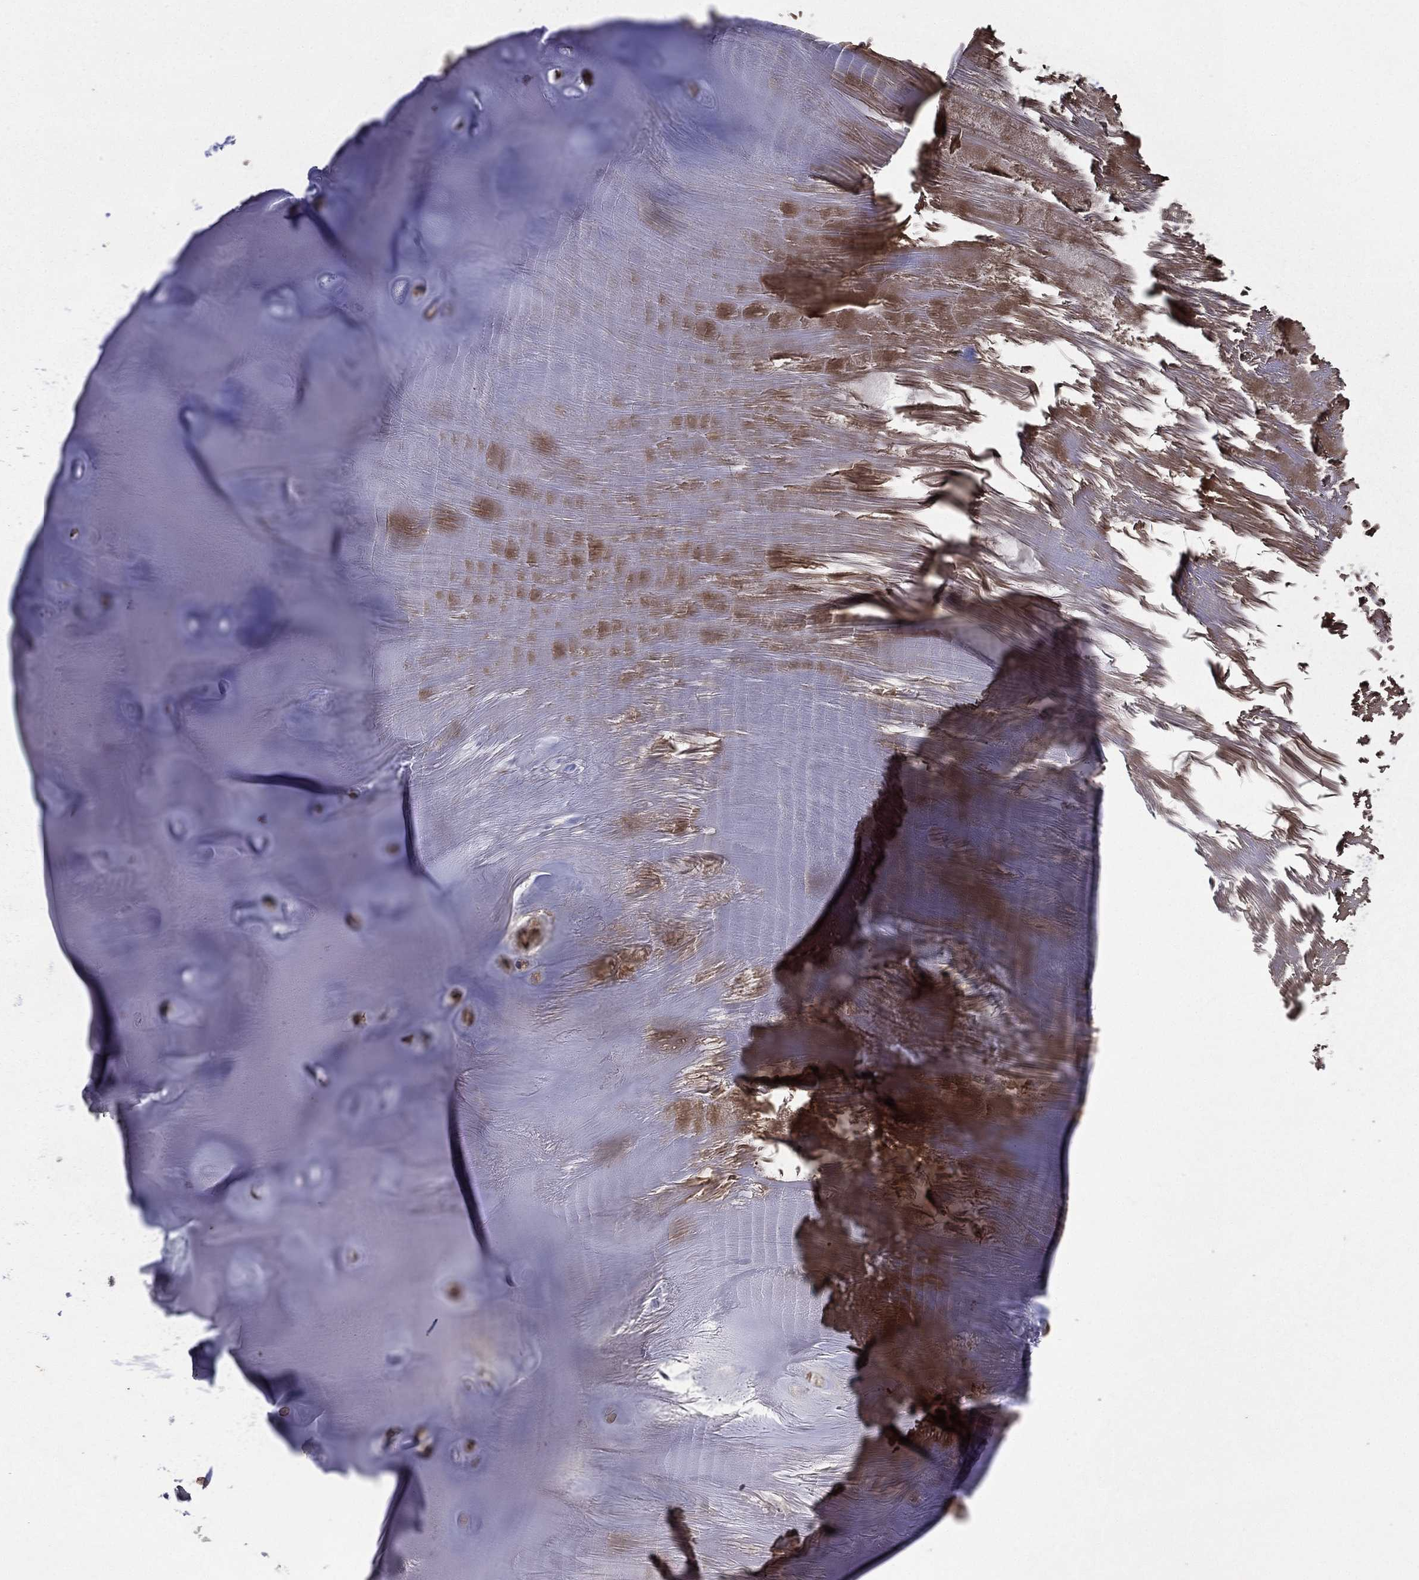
{"staining": {"intensity": "negative", "quantity": "none", "location": "none"}, "tissue": "adipose tissue", "cell_type": "Adipocytes", "image_type": "normal", "snomed": [{"axis": "morphology", "description": "Normal tissue, NOS"}, {"axis": "topography", "description": "Cartilage tissue"}], "caption": "This photomicrograph is of benign adipose tissue stained with immunohistochemistry to label a protein in brown with the nuclei are counter-stained blue. There is no staining in adipocytes. (IHC, brightfield microscopy, high magnification).", "gene": "METTL27", "patient": {"sex": "male", "age": 81}}